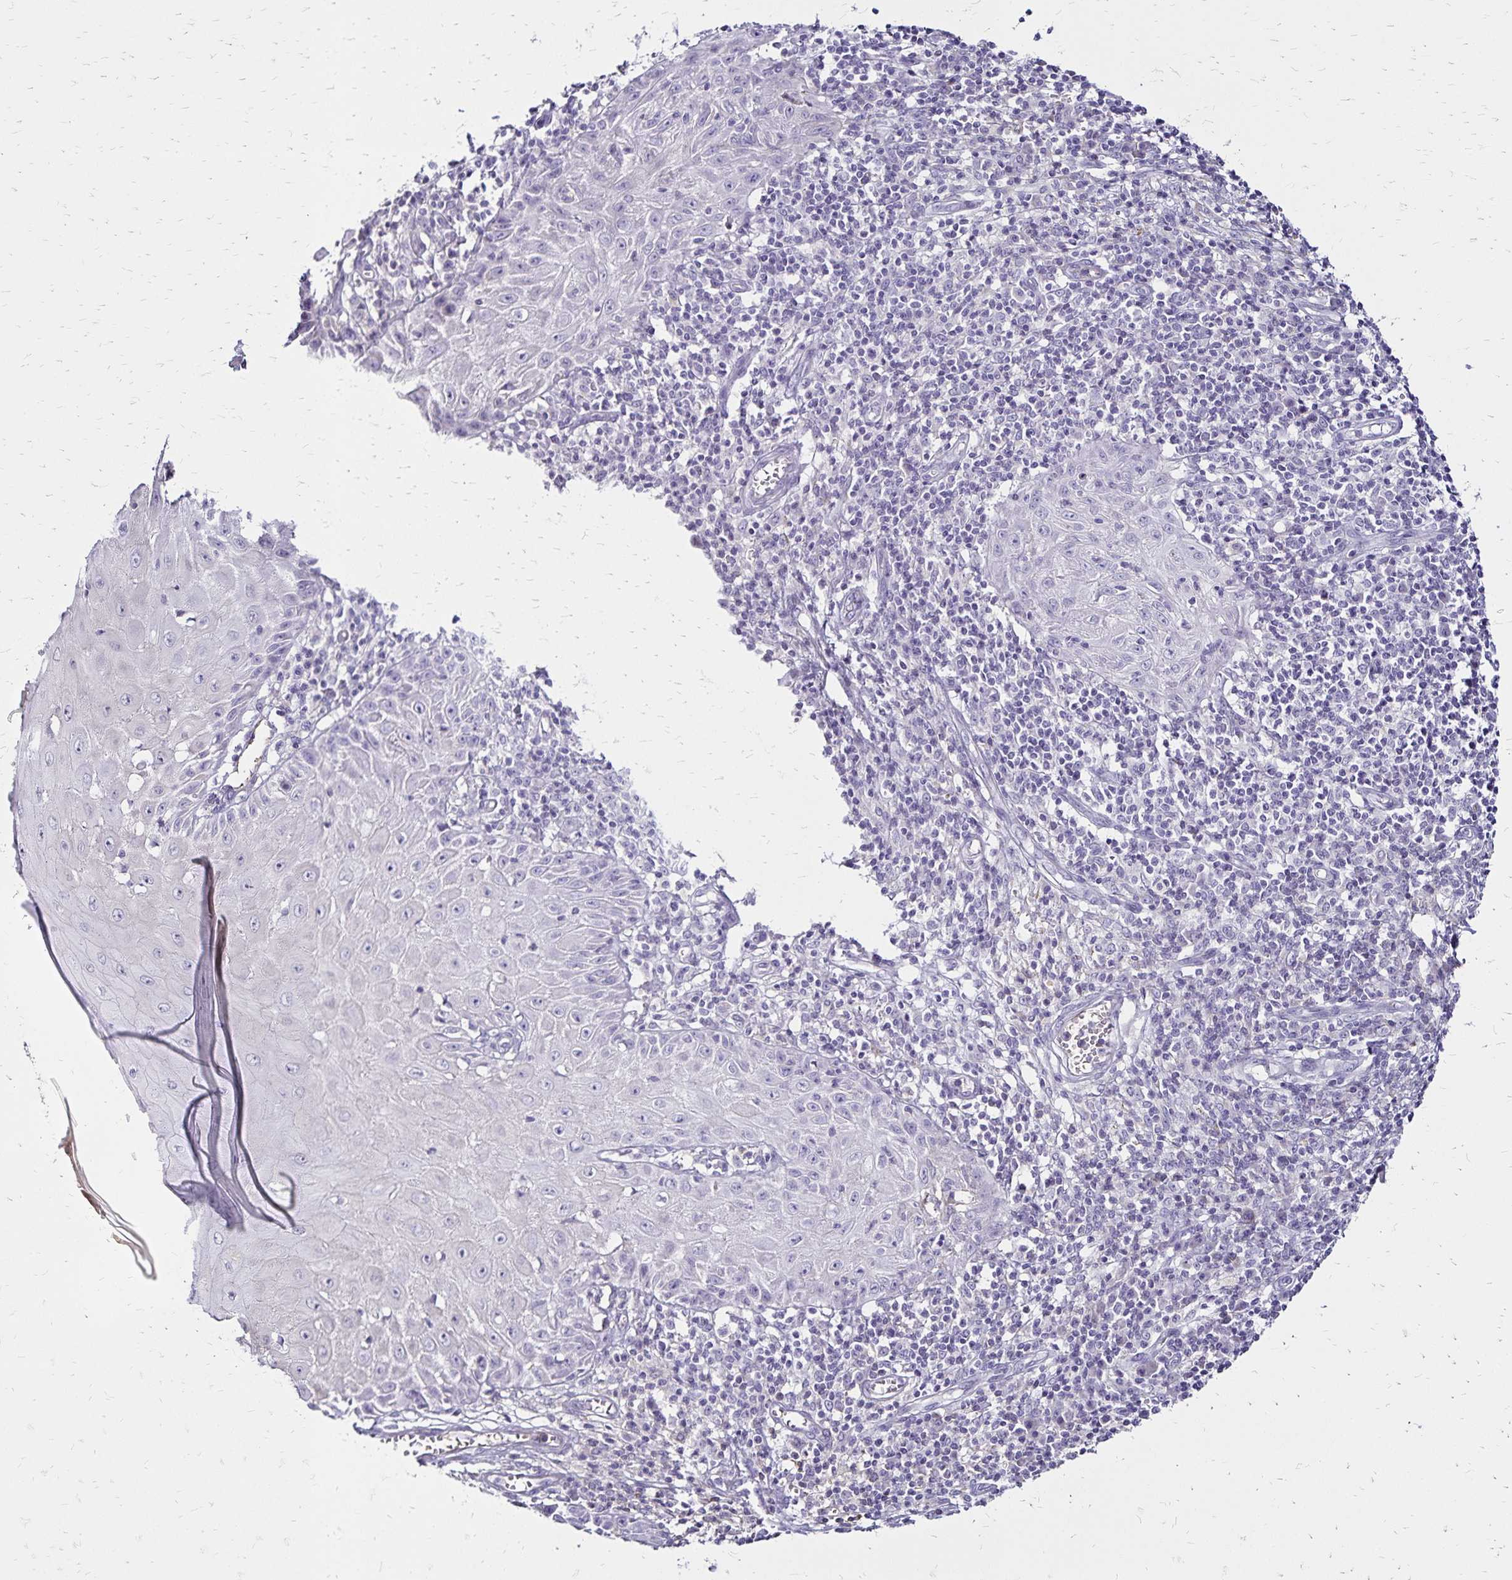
{"staining": {"intensity": "negative", "quantity": "none", "location": "none"}, "tissue": "skin cancer", "cell_type": "Tumor cells", "image_type": "cancer", "snomed": [{"axis": "morphology", "description": "Squamous cell carcinoma, NOS"}, {"axis": "topography", "description": "Skin"}], "caption": "This is a photomicrograph of IHC staining of skin cancer (squamous cell carcinoma), which shows no staining in tumor cells.", "gene": "KISS1", "patient": {"sex": "female", "age": 73}}